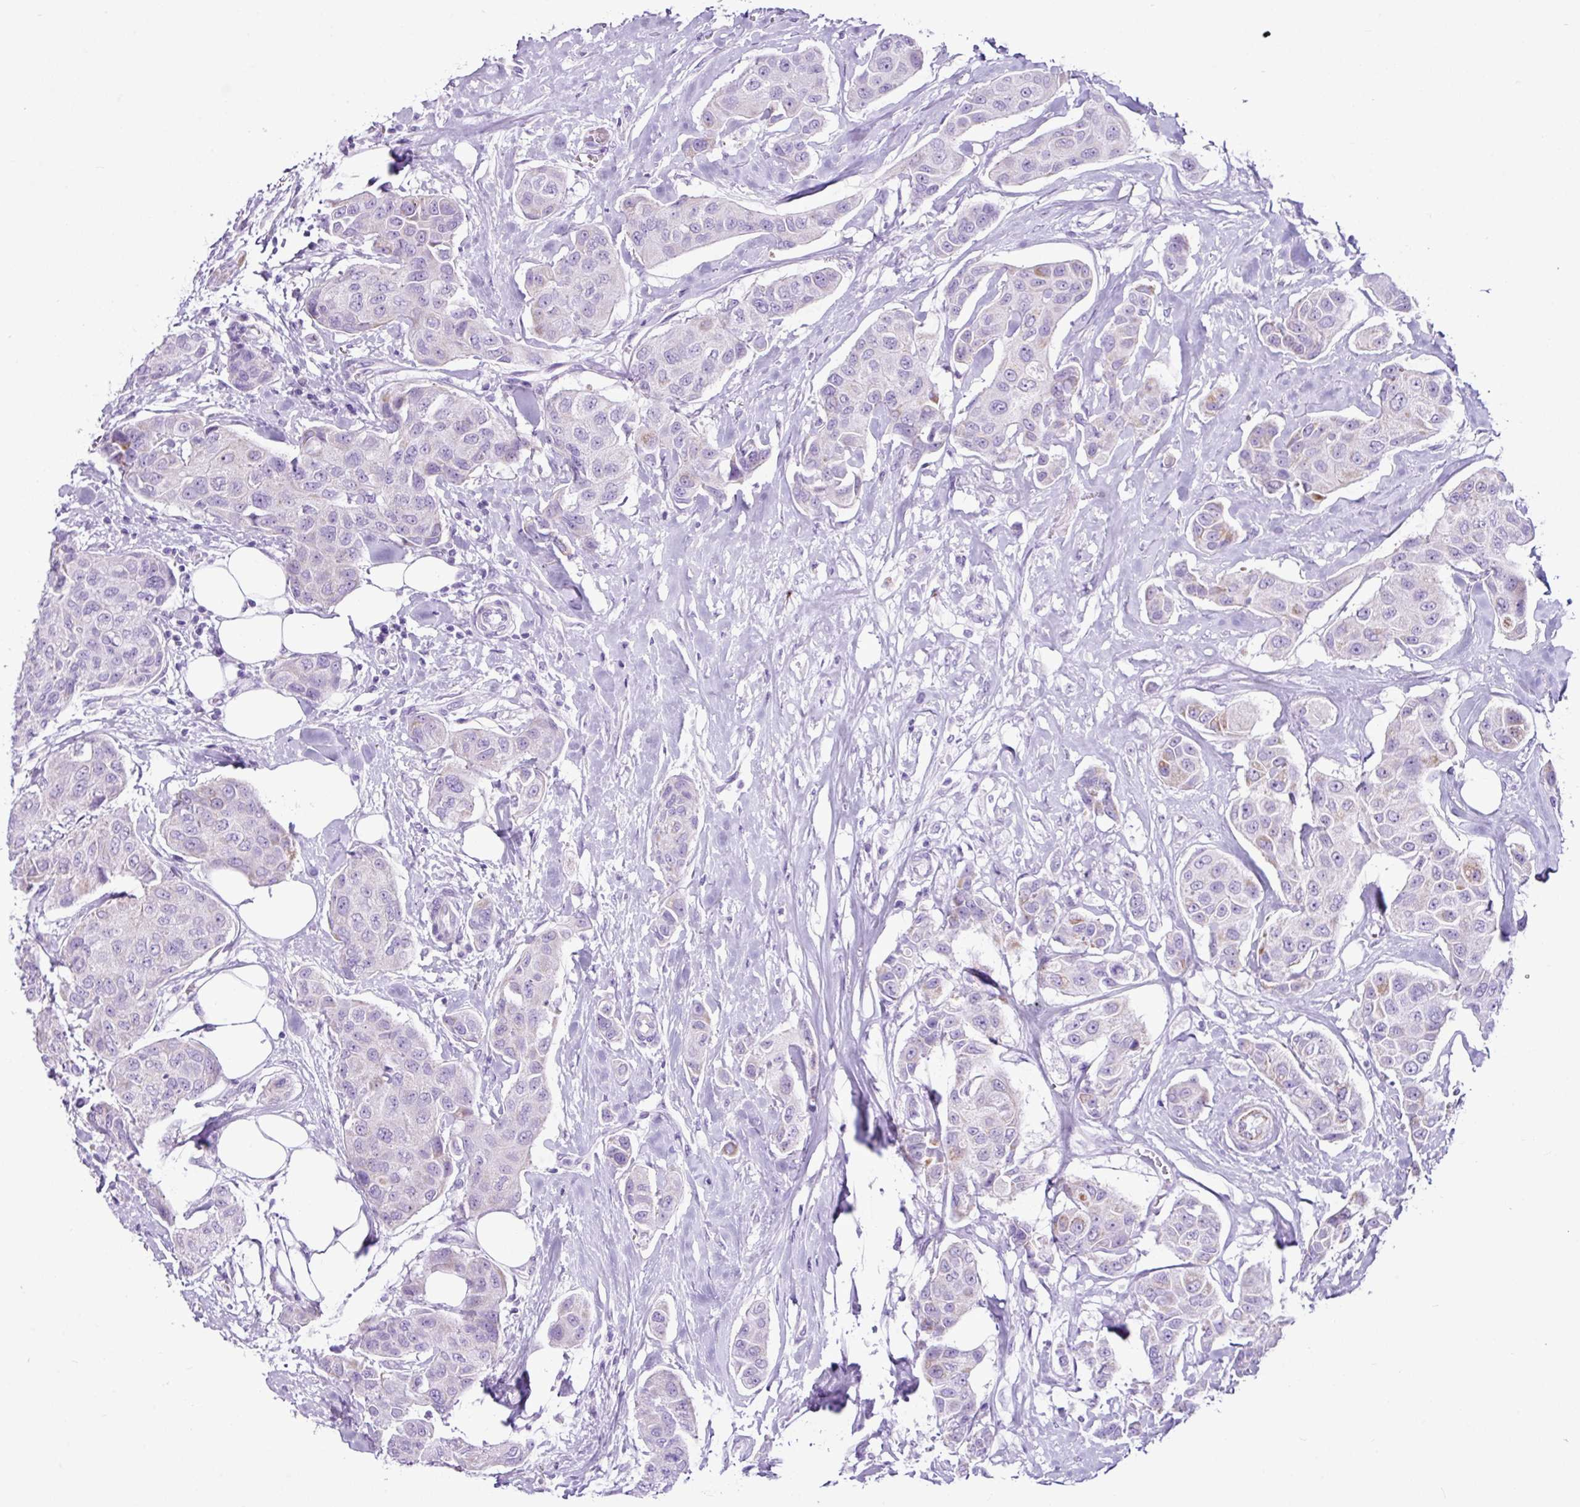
{"staining": {"intensity": "weak", "quantity": "<25%", "location": "cytoplasmic/membranous"}, "tissue": "breast cancer", "cell_type": "Tumor cells", "image_type": "cancer", "snomed": [{"axis": "morphology", "description": "Duct carcinoma"}, {"axis": "topography", "description": "Breast"}, {"axis": "topography", "description": "Lymph node"}], "caption": "Tumor cells are negative for brown protein staining in breast cancer (infiltrating ductal carcinoma).", "gene": "LILRB4", "patient": {"sex": "female", "age": 80}}